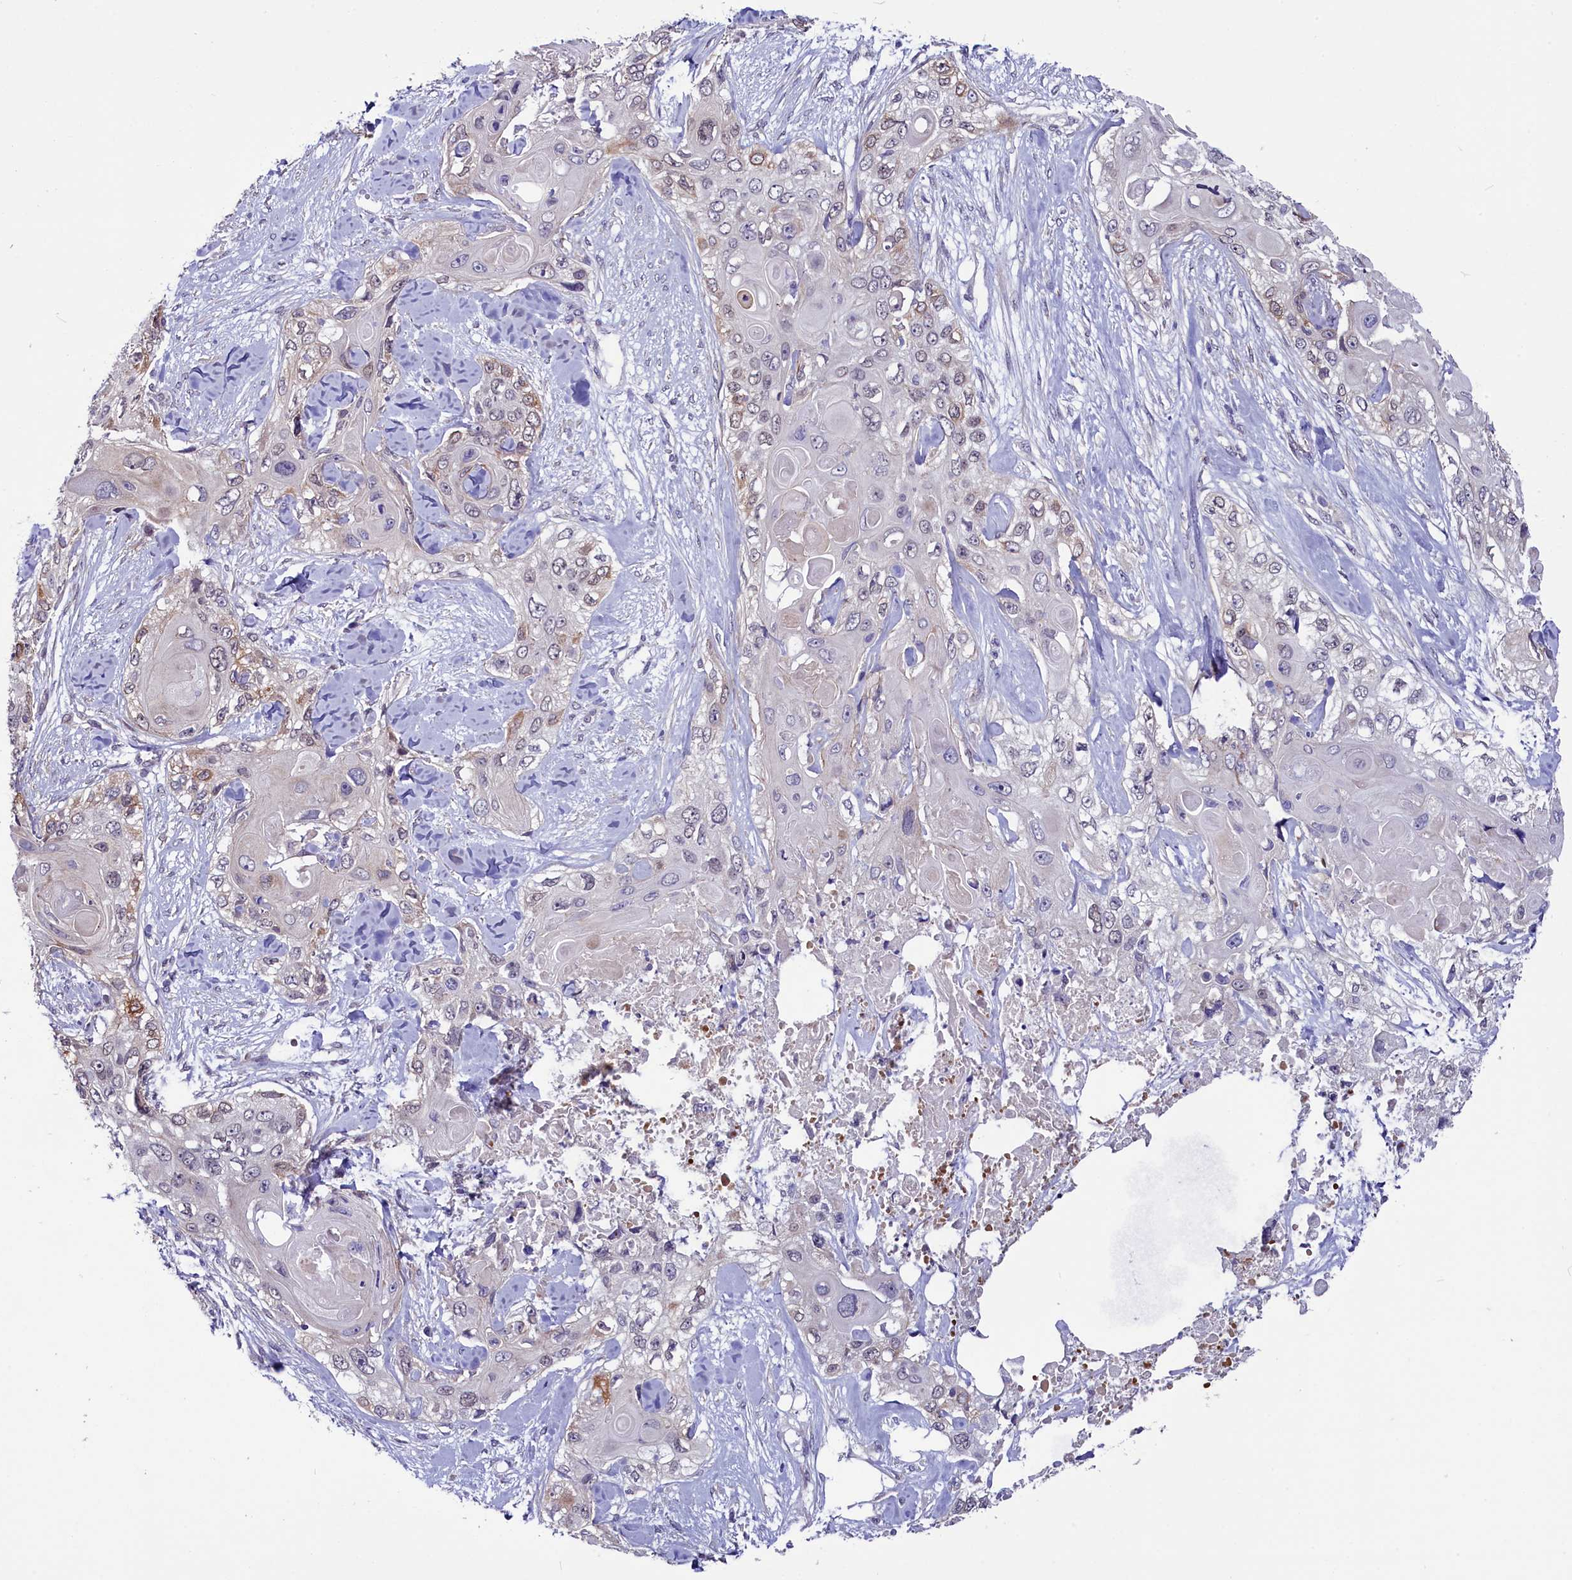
{"staining": {"intensity": "negative", "quantity": "none", "location": "none"}, "tissue": "skin cancer", "cell_type": "Tumor cells", "image_type": "cancer", "snomed": [{"axis": "morphology", "description": "Normal tissue, NOS"}, {"axis": "morphology", "description": "Squamous cell carcinoma, NOS"}, {"axis": "topography", "description": "Skin"}], "caption": "Tumor cells show no significant protein positivity in skin cancer.", "gene": "SLC39A6", "patient": {"sex": "male", "age": 72}}